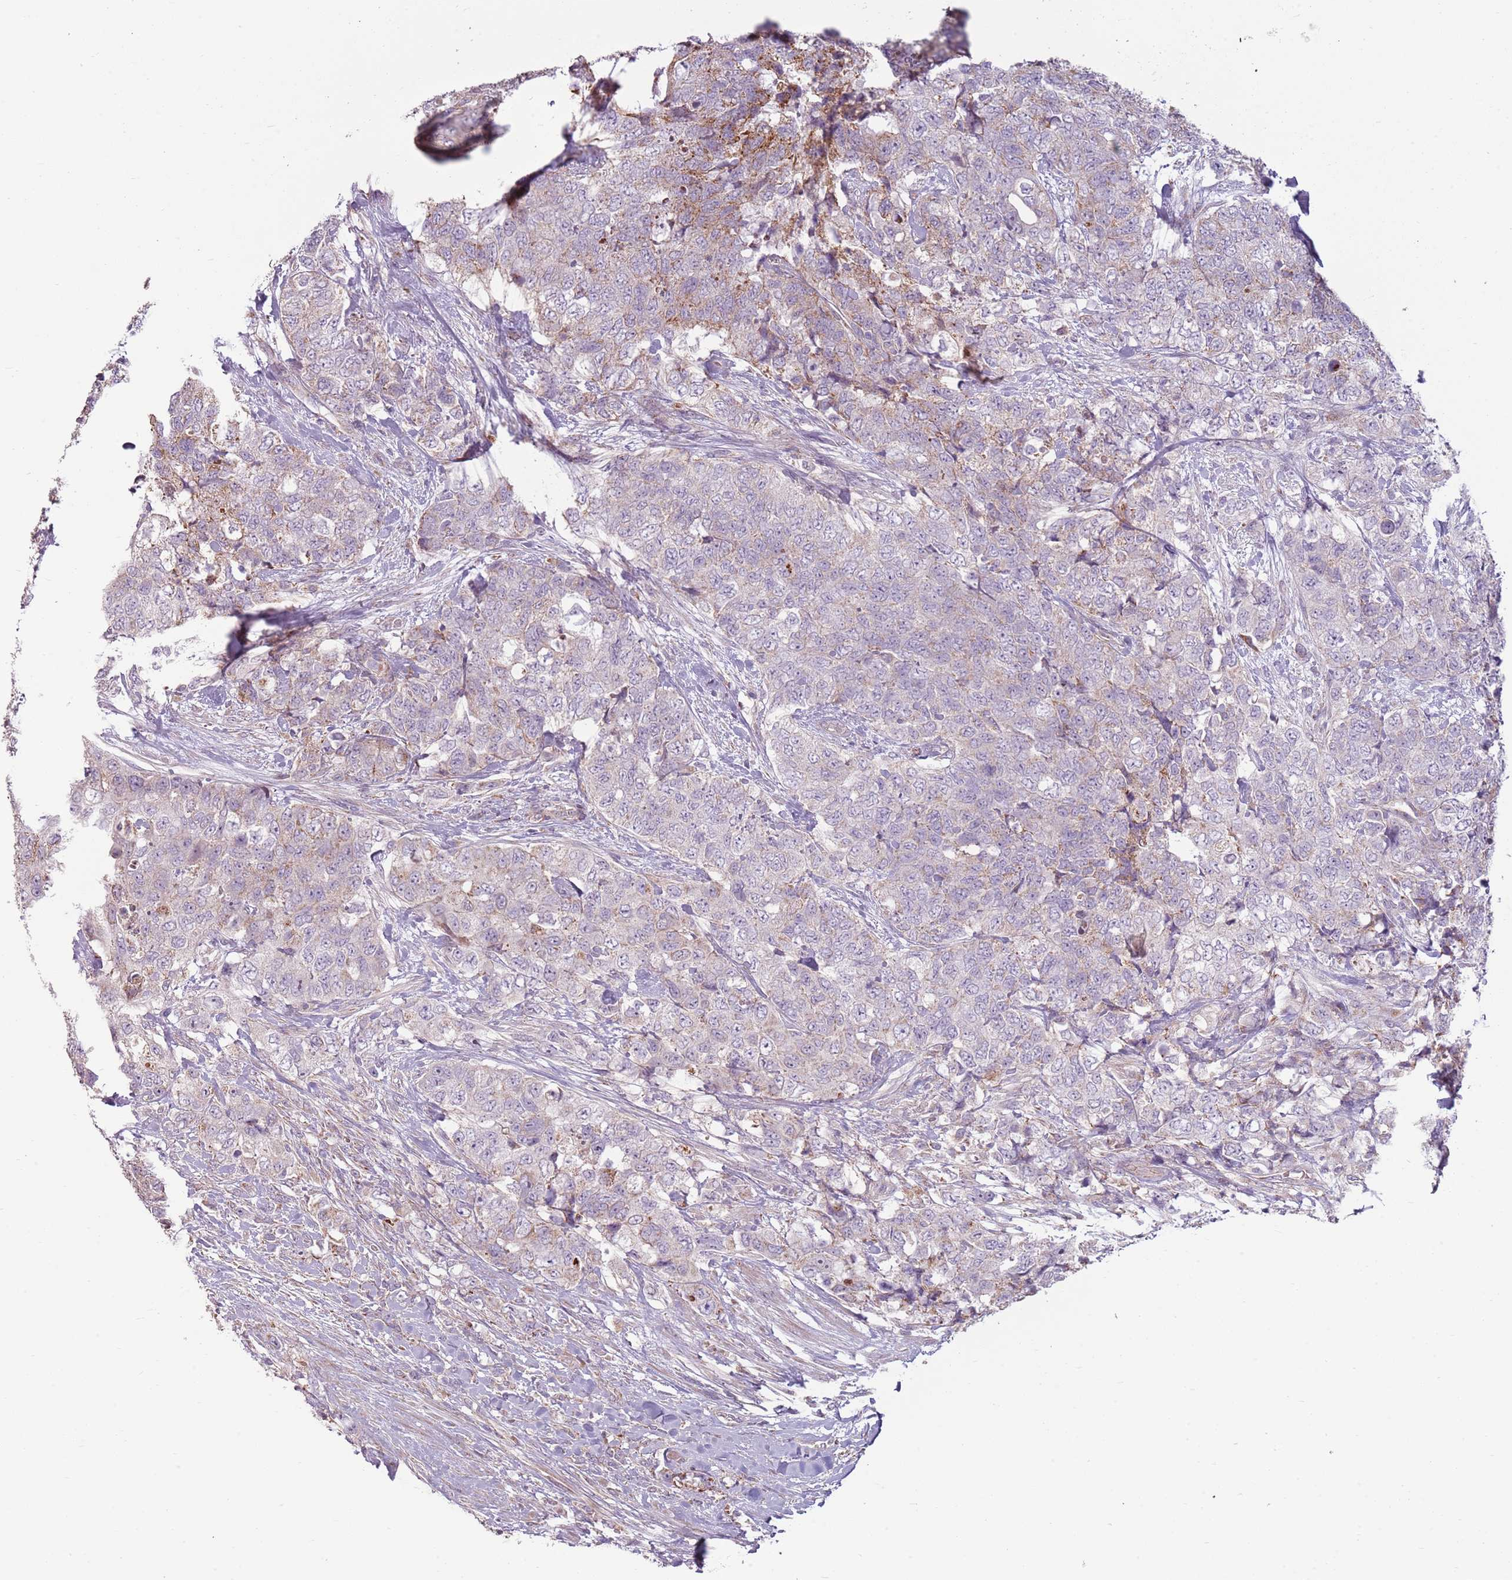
{"staining": {"intensity": "moderate", "quantity": "<25%", "location": "cytoplasmic/membranous"}, "tissue": "urothelial cancer", "cell_type": "Tumor cells", "image_type": "cancer", "snomed": [{"axis": "morphology", "description": "Urothelial carcinoma, High grade"}, {"axis": "topography", "description": "Urinary bladder"}], "caption": "Urothelial carcinoma (high-grade) was stained to show a protein in brown. There is low levels of moderate cytoplasmic/membranous expression in about <25% of tumor cells. The staining was performed using DAB to visualize the protein expression in brown, while the nuclei were stained in blue with hematoxylin (Magnification: 20x).", "gene": "ZNF530", "patient": {"sex": "female", "age": 78}}